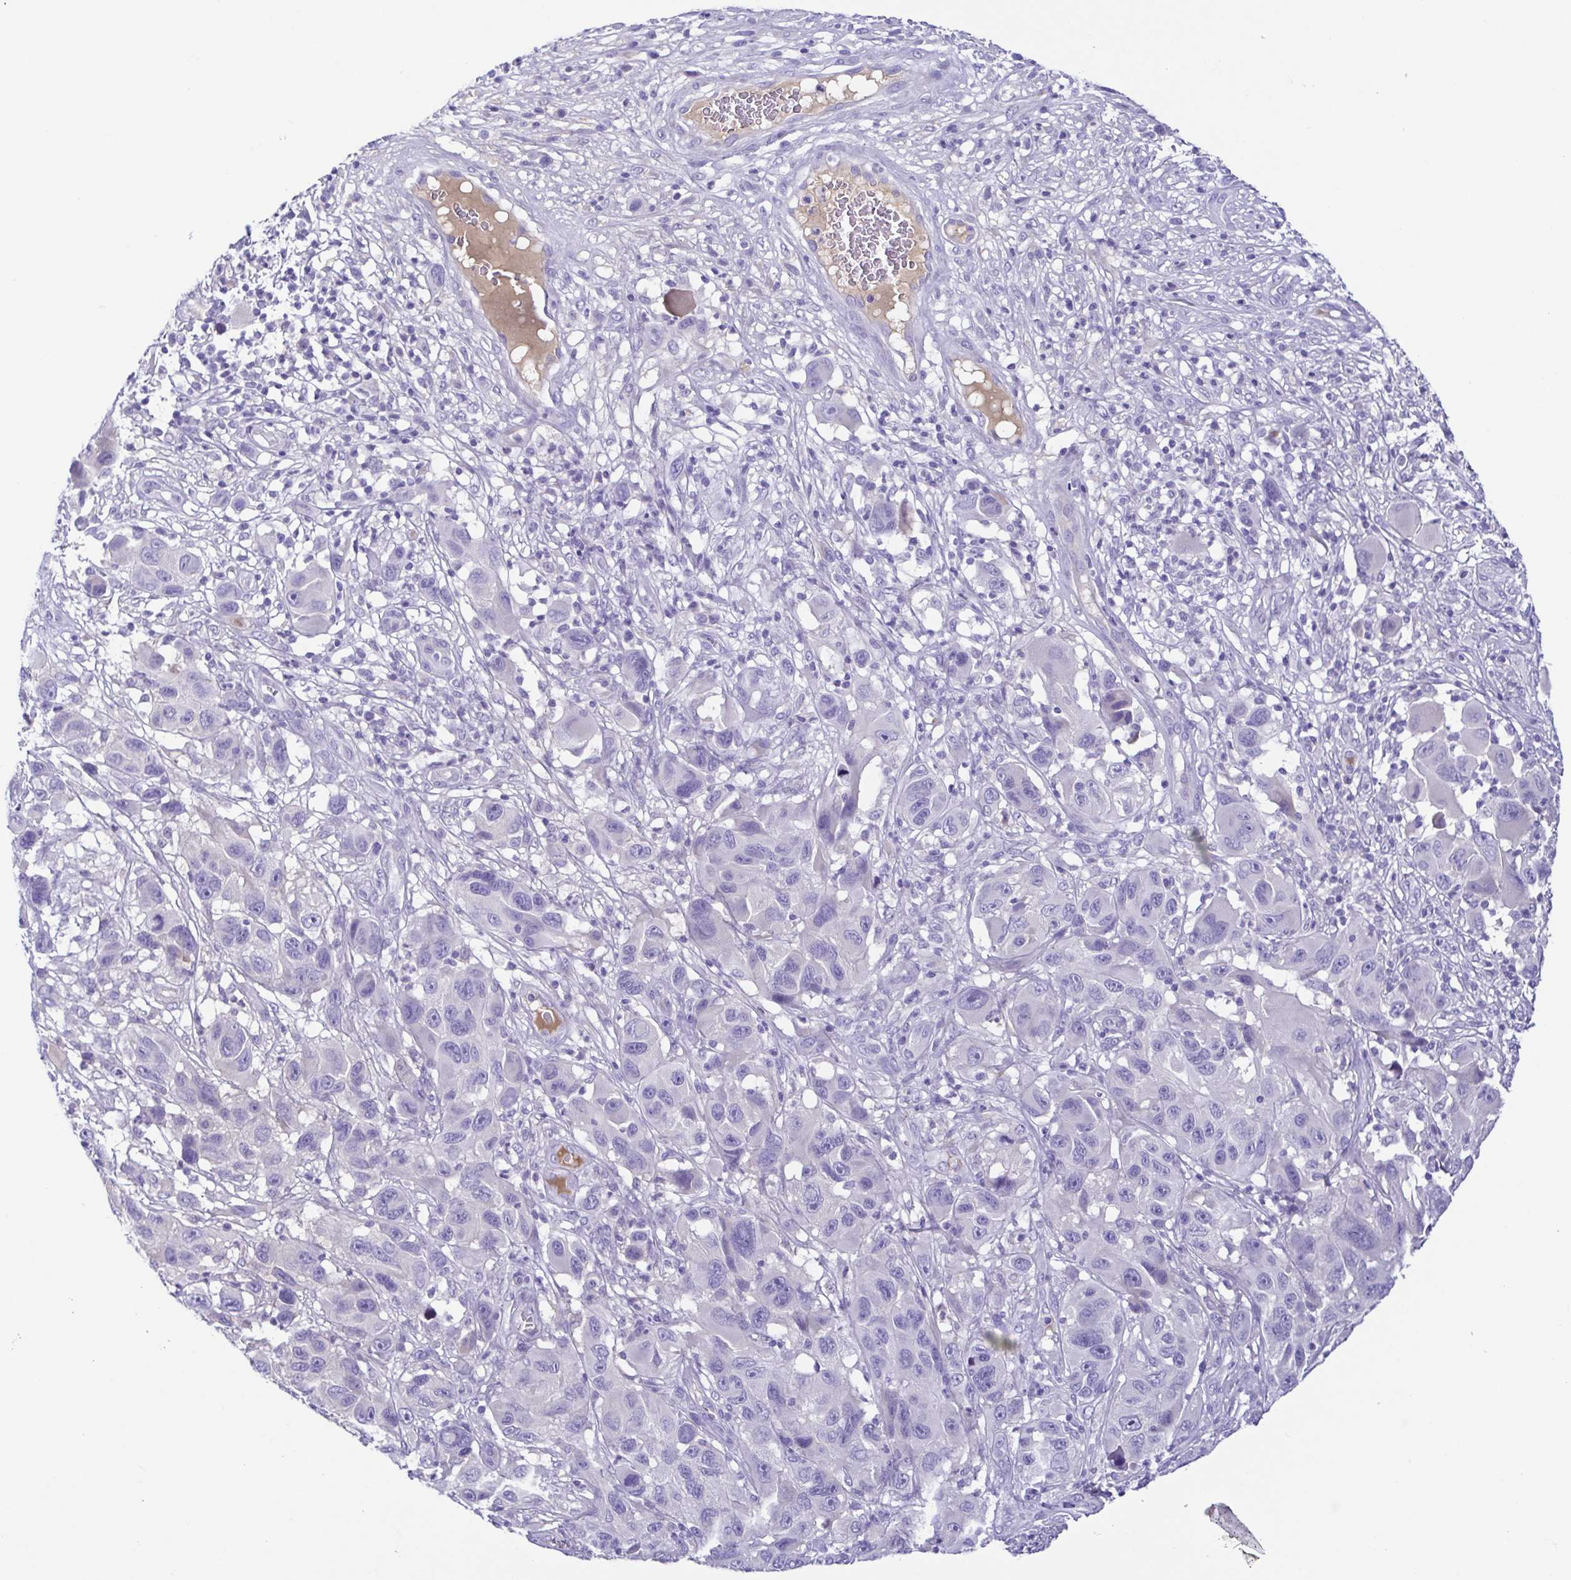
{"staining": {"intensity": "negative", "quantity": "none", "location": "none"}, "tissue": "melanoma", "cell_type": "Tumor cells", "image_type": "cancer", "snomed": [{"axis": "morphology", "description": "Malignant melanoma, NOS"}, {"axis": "topography", "description": "Skin"}], "caption": "Immunohistochemistry micrograph of neoplastic tissue: human malignant melanoma stained with DAB displays no significant protein expression in tumor cells. (Brightfield microscopy of DAB IHC at high magnification).", "gene": "A1BG", "patient": {"sex": "male", "age": 53}}